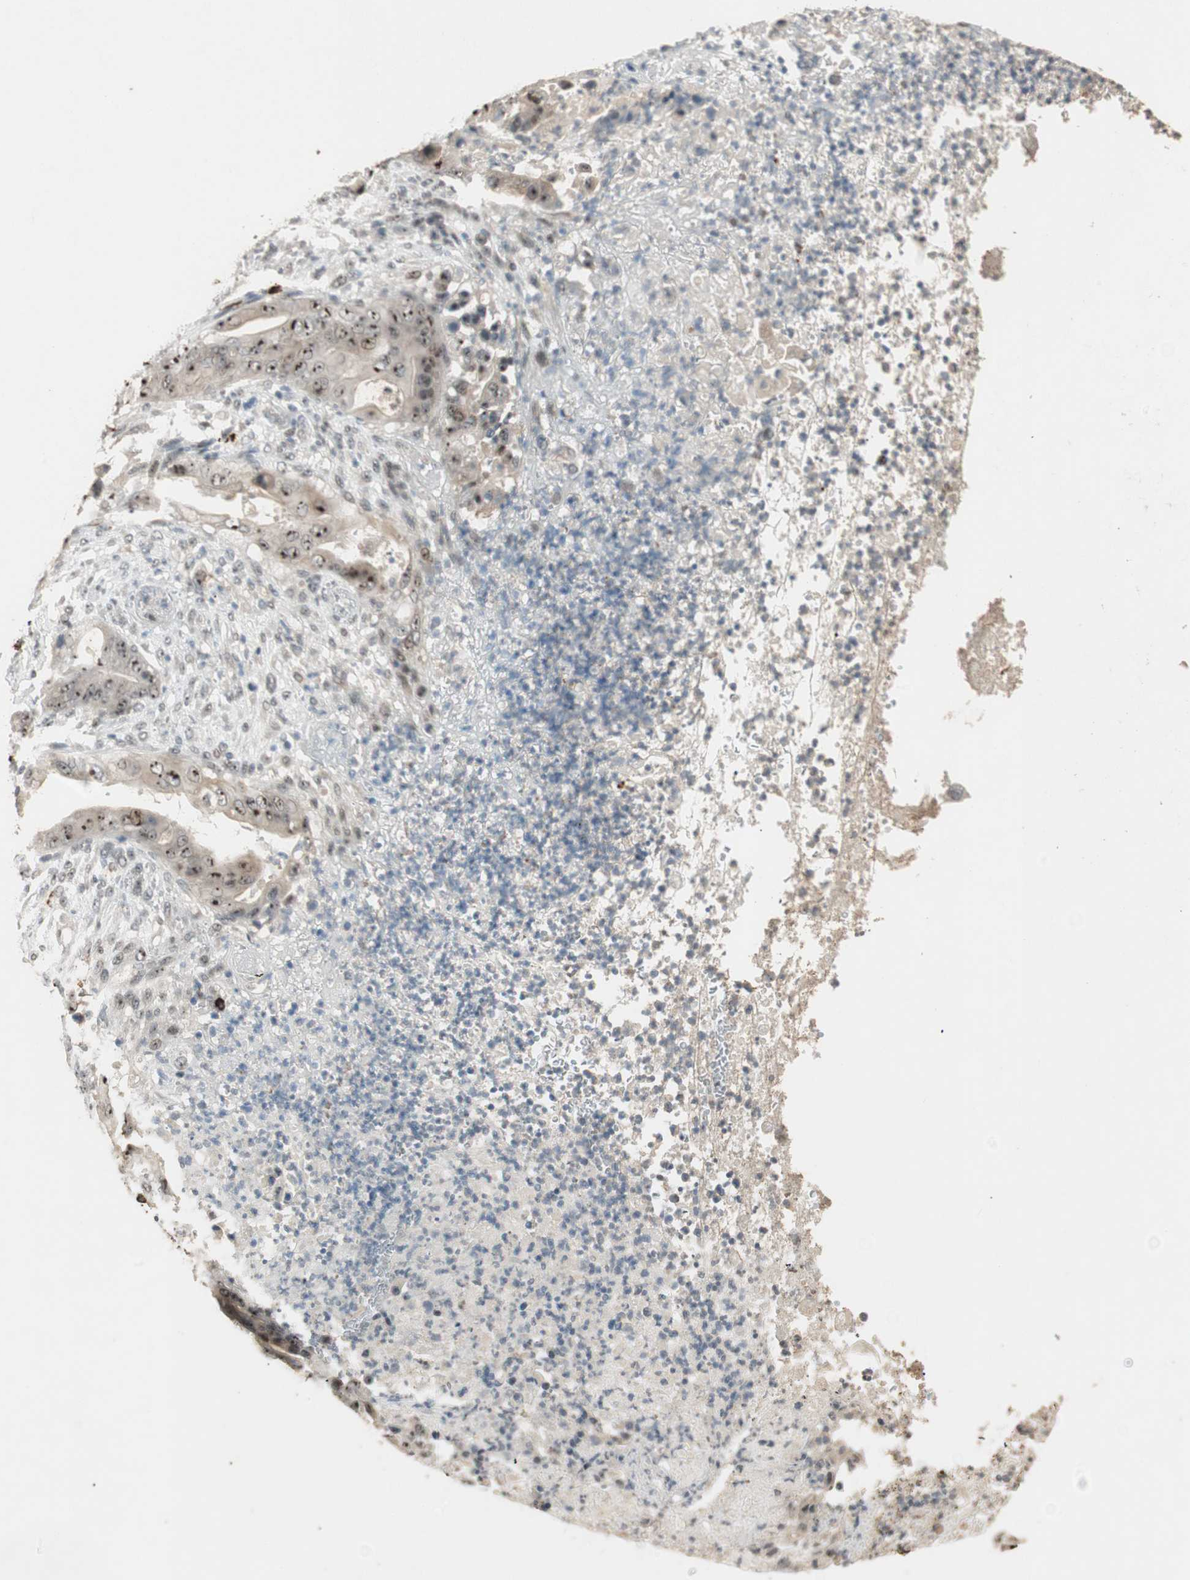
{"staining": {"intensity": "strong", "quantity": ">75%", "location": "nuclear"}, "tissue": "stomach cancer", "cell_type": "Tumor cells", "image_type": "cancer", "snomed": [{"axis": "morphology", "description": "Adenocarcinoma, NOS"}, {"axis": "topography", "description": "Stomach"}], "caption": "Immunohistochemistry (IHC) histopathology image of neoplastic tissue: stomach cancer stained using immunohistochemistry exhibits high levels of strong protein expression localized specifically in the nuclear of tumor cells, appearing as a nuclear brown color.", "gene": "ETV4", "patient": {"sex": "female", "age": 73}}